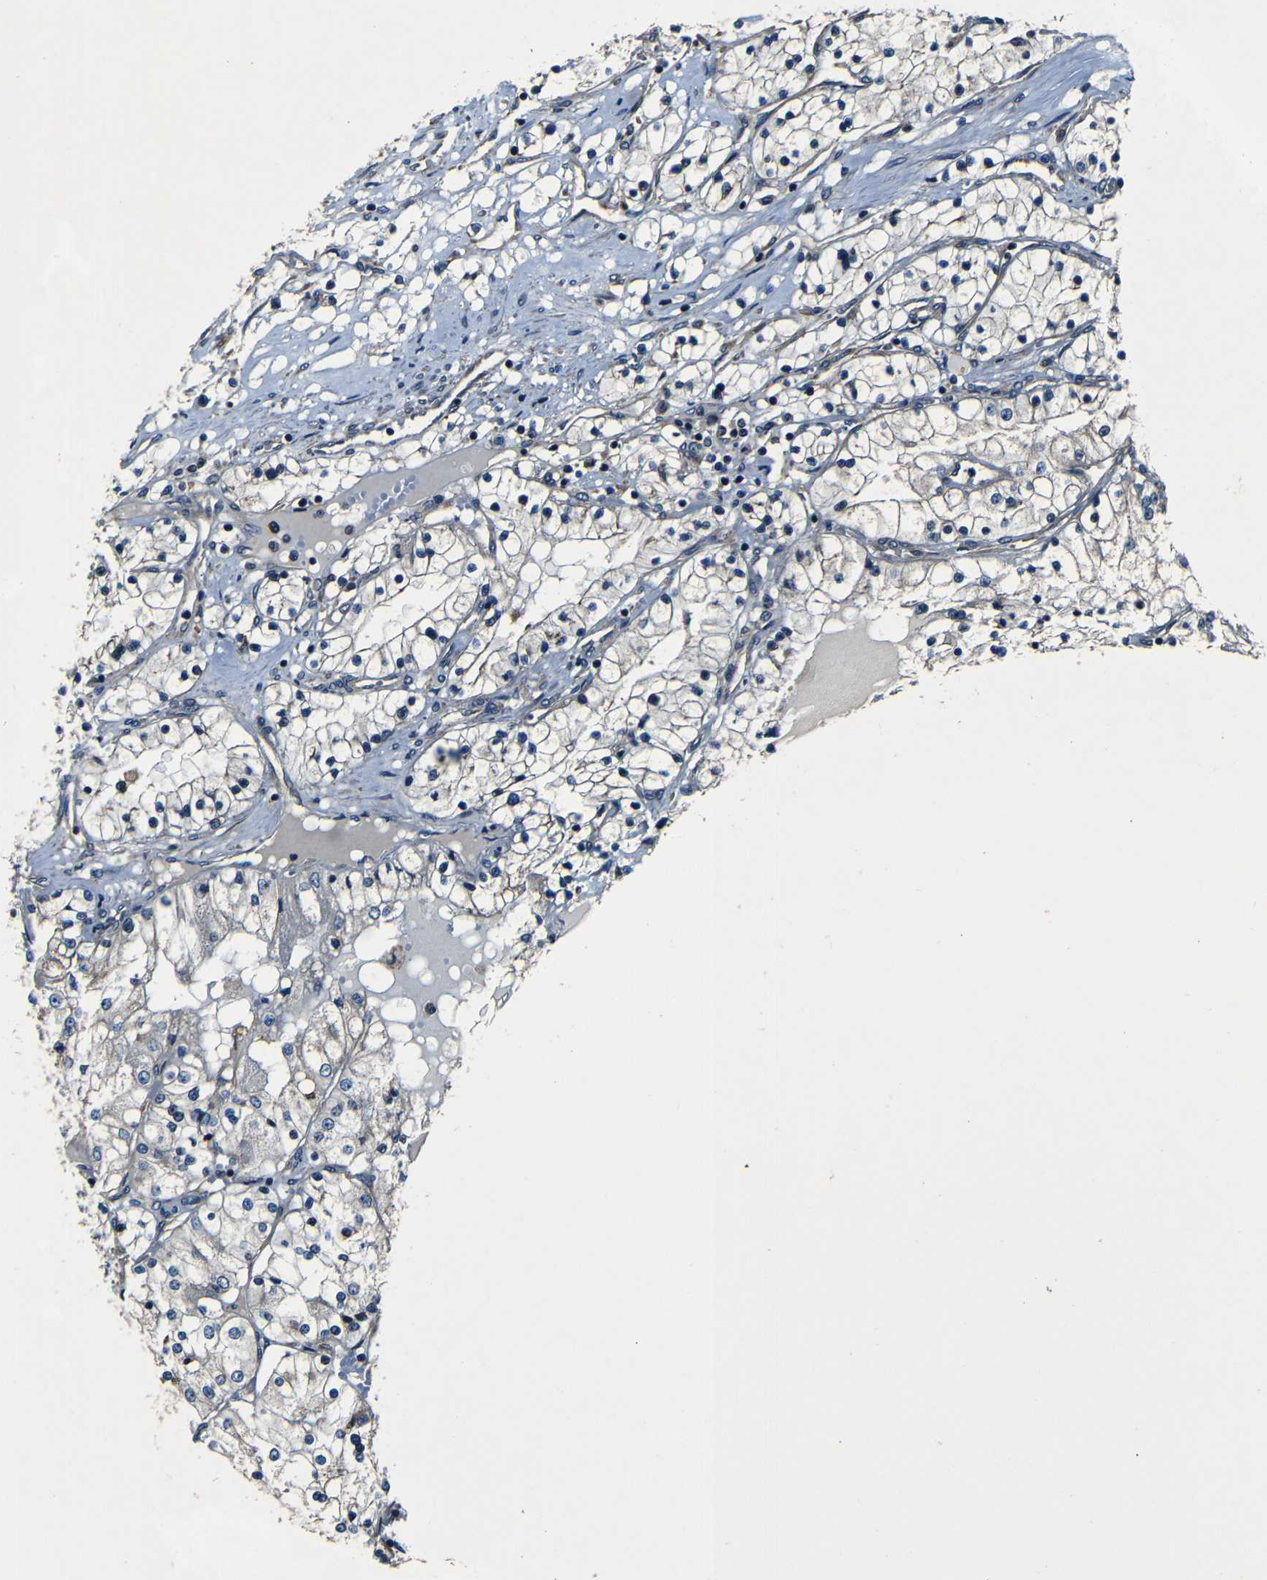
{"staining": {"intensity": "weak", "quantity": "<25%", "location": "nuclear"}, "tissue": "renal cancer", "cell_type": "Tumor cells", "image_type": "cancer", "snomed": [{"axis": "morphology", "description": "Adenocarcinoma, NOS"}, {"axis": "topography", "description": "Kidney"}], "caption": "This image is of renal adenocarcinoma stained with IHC to label a protein in brown with the nuclei are counter-stained blue. There is no expression in tumor cells. (Stains: DAB immunohistochemistry (IHC) with hematoxylin counter stain, Microscopy: brightfield microscopy at high magnification).", "gene": "NCBP3", "patient": {"sex": "male", "age": 68}}